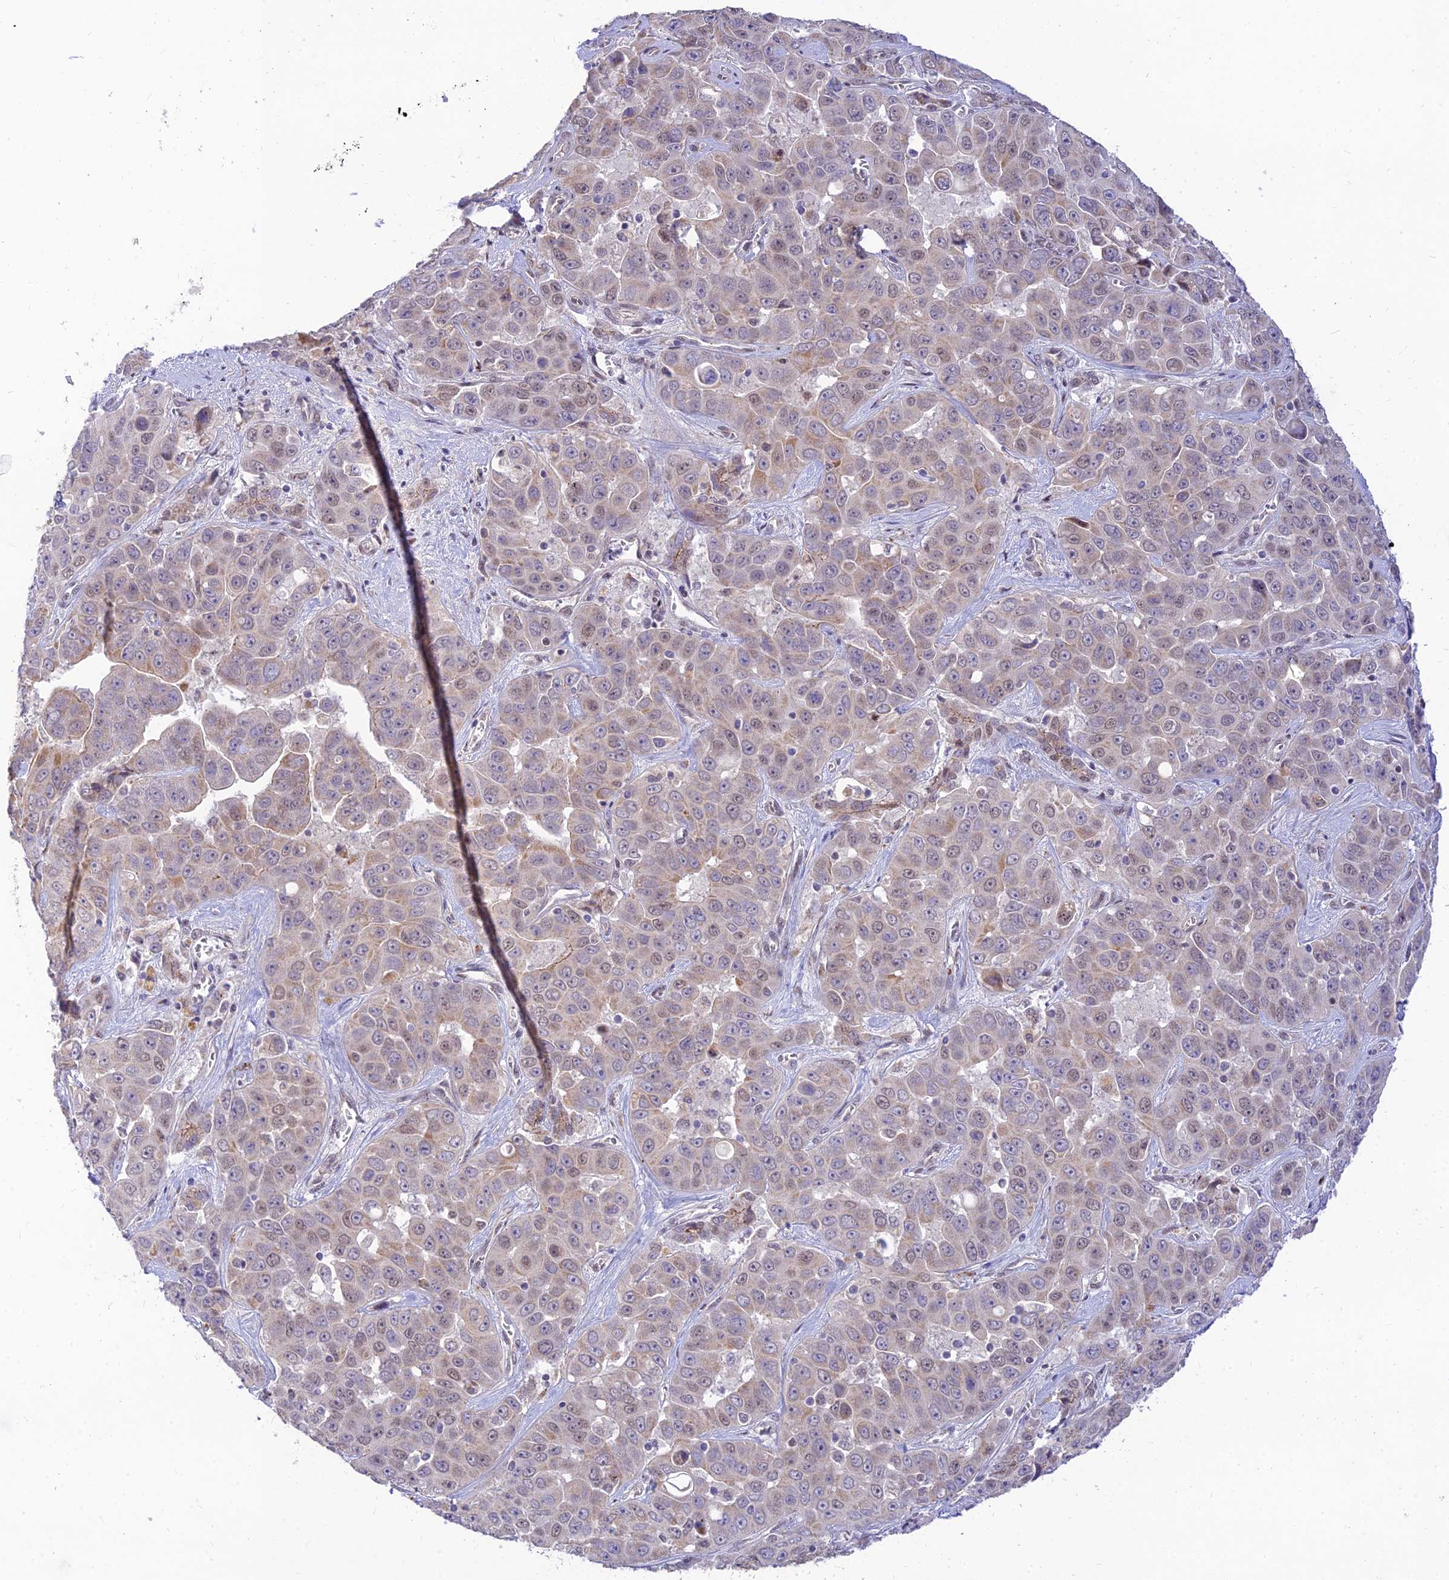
{"staining": {"intensity": "weak", "quantity": "<25%", "location": "cytoplasmic/membranous"}, "tissue": "liver cancer", "cell_type": "Tumor cells", "image_type": "cancer", "snomed": [{"axis": "morphology", "description": "Cholangiocarcinoma"}, {"axis": "topography", "description": "Liver"}], "caption": "High magnification brightfield microscopy of liver cancer (cholangiocarcinoma) stained with DAB (3,3'-diaminobenzidine) (brown) and counterstained with hematoxylin (blue): tumor cells show no significant expression.", "gene": "MICOS13", "patient": {"sex": "female", "age": 52}}